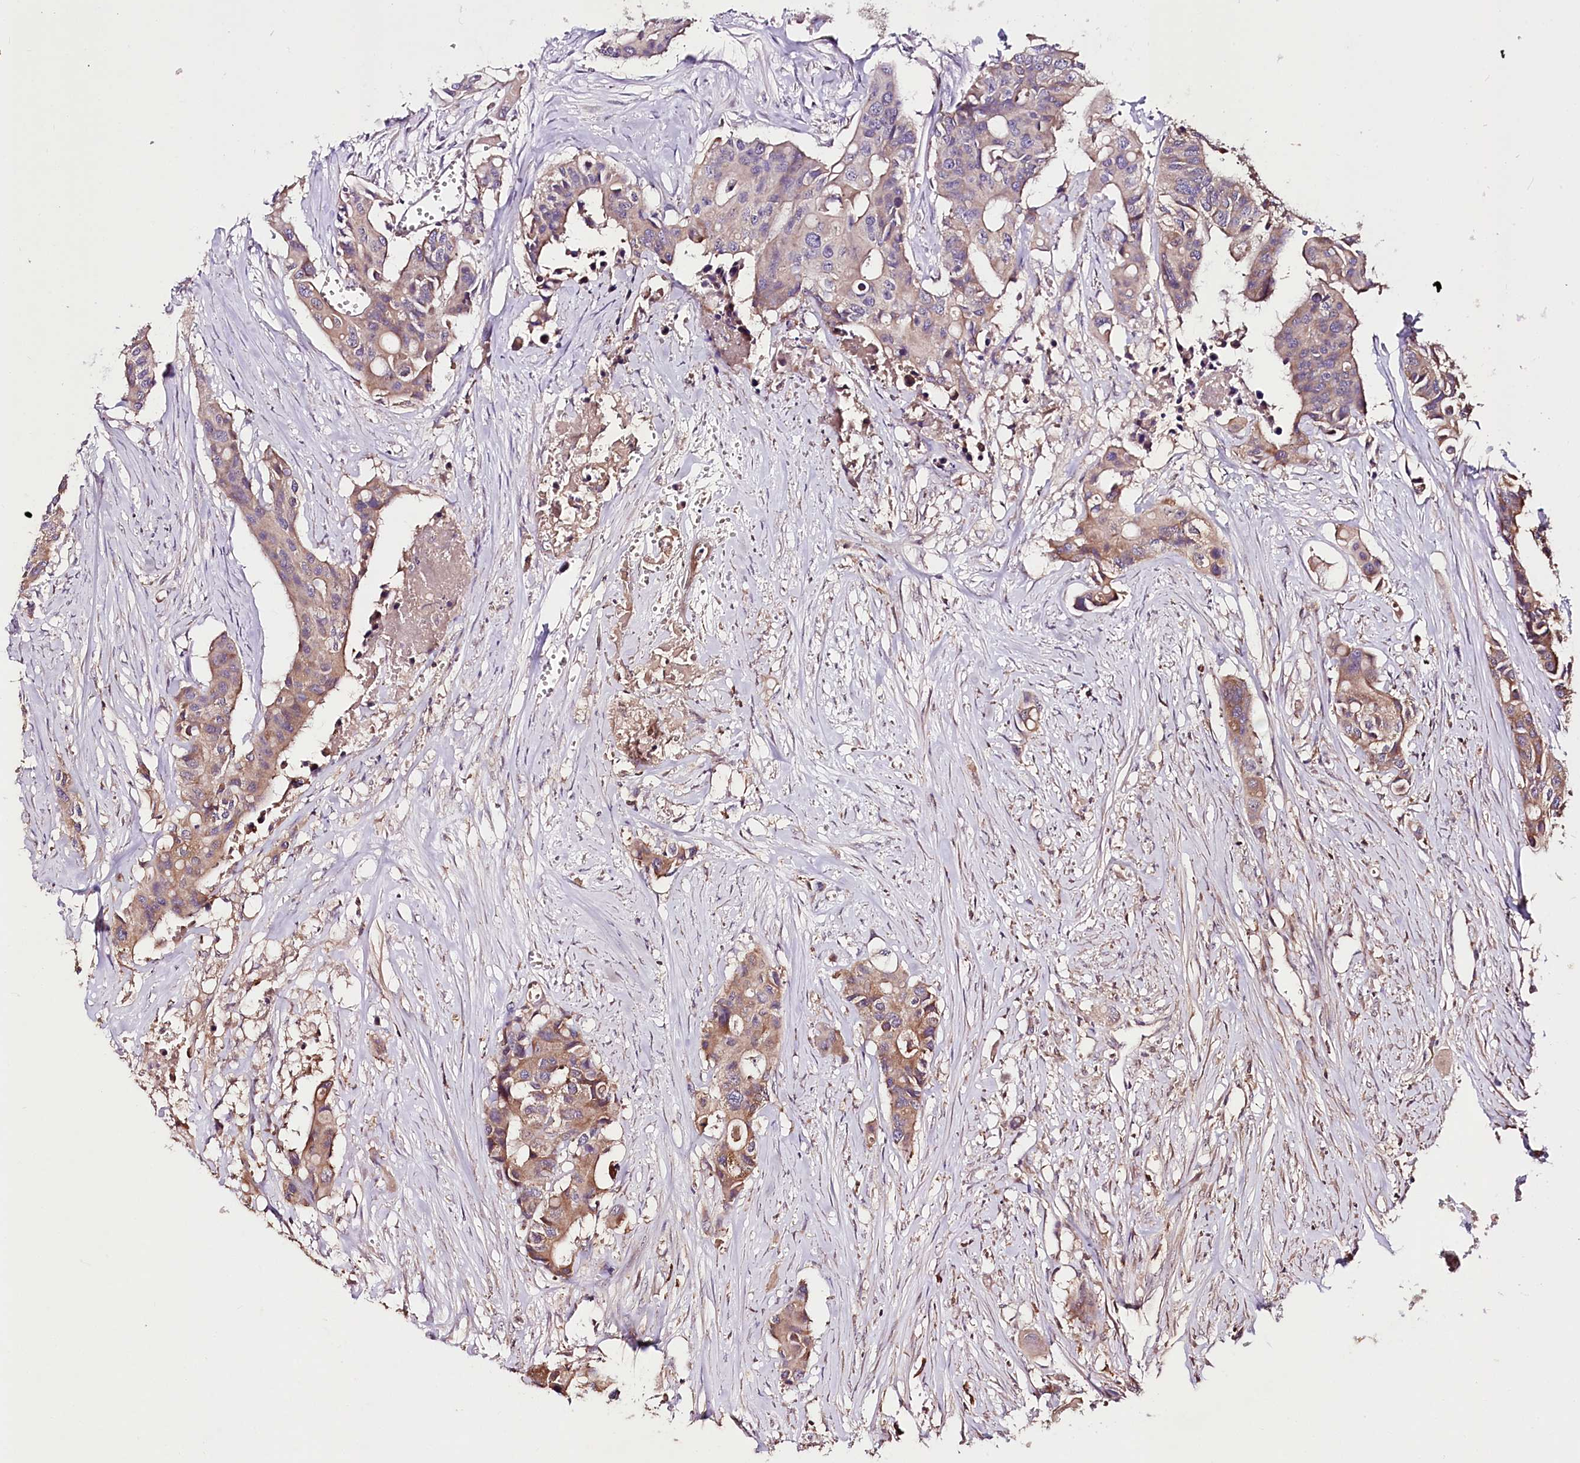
{"staining": {"intensity": "weak", "quantity": "25%-75%", "location": "cytoplasmic/membranous"}, "tissue": "colorectal cancer", "cell_type": "Tumor cells", "image_type": "cancer", "snomed": [{"axis": "morphology", "description": "Adenocarcinoma, NOS"}, {"axis": "topography", "description": "Colon"}], "caption": "Immunohistochemistry (IHC) (DAB (3,3'-diaminobenzidine)) staining of human adenocarcinoma (colorectal) reveals weak cytoplasmic/membranous protein positivity in about 25%-75% of tumor cells.", "gene": "FAM53B", "patient": {"sex": "male", "age": 77}}